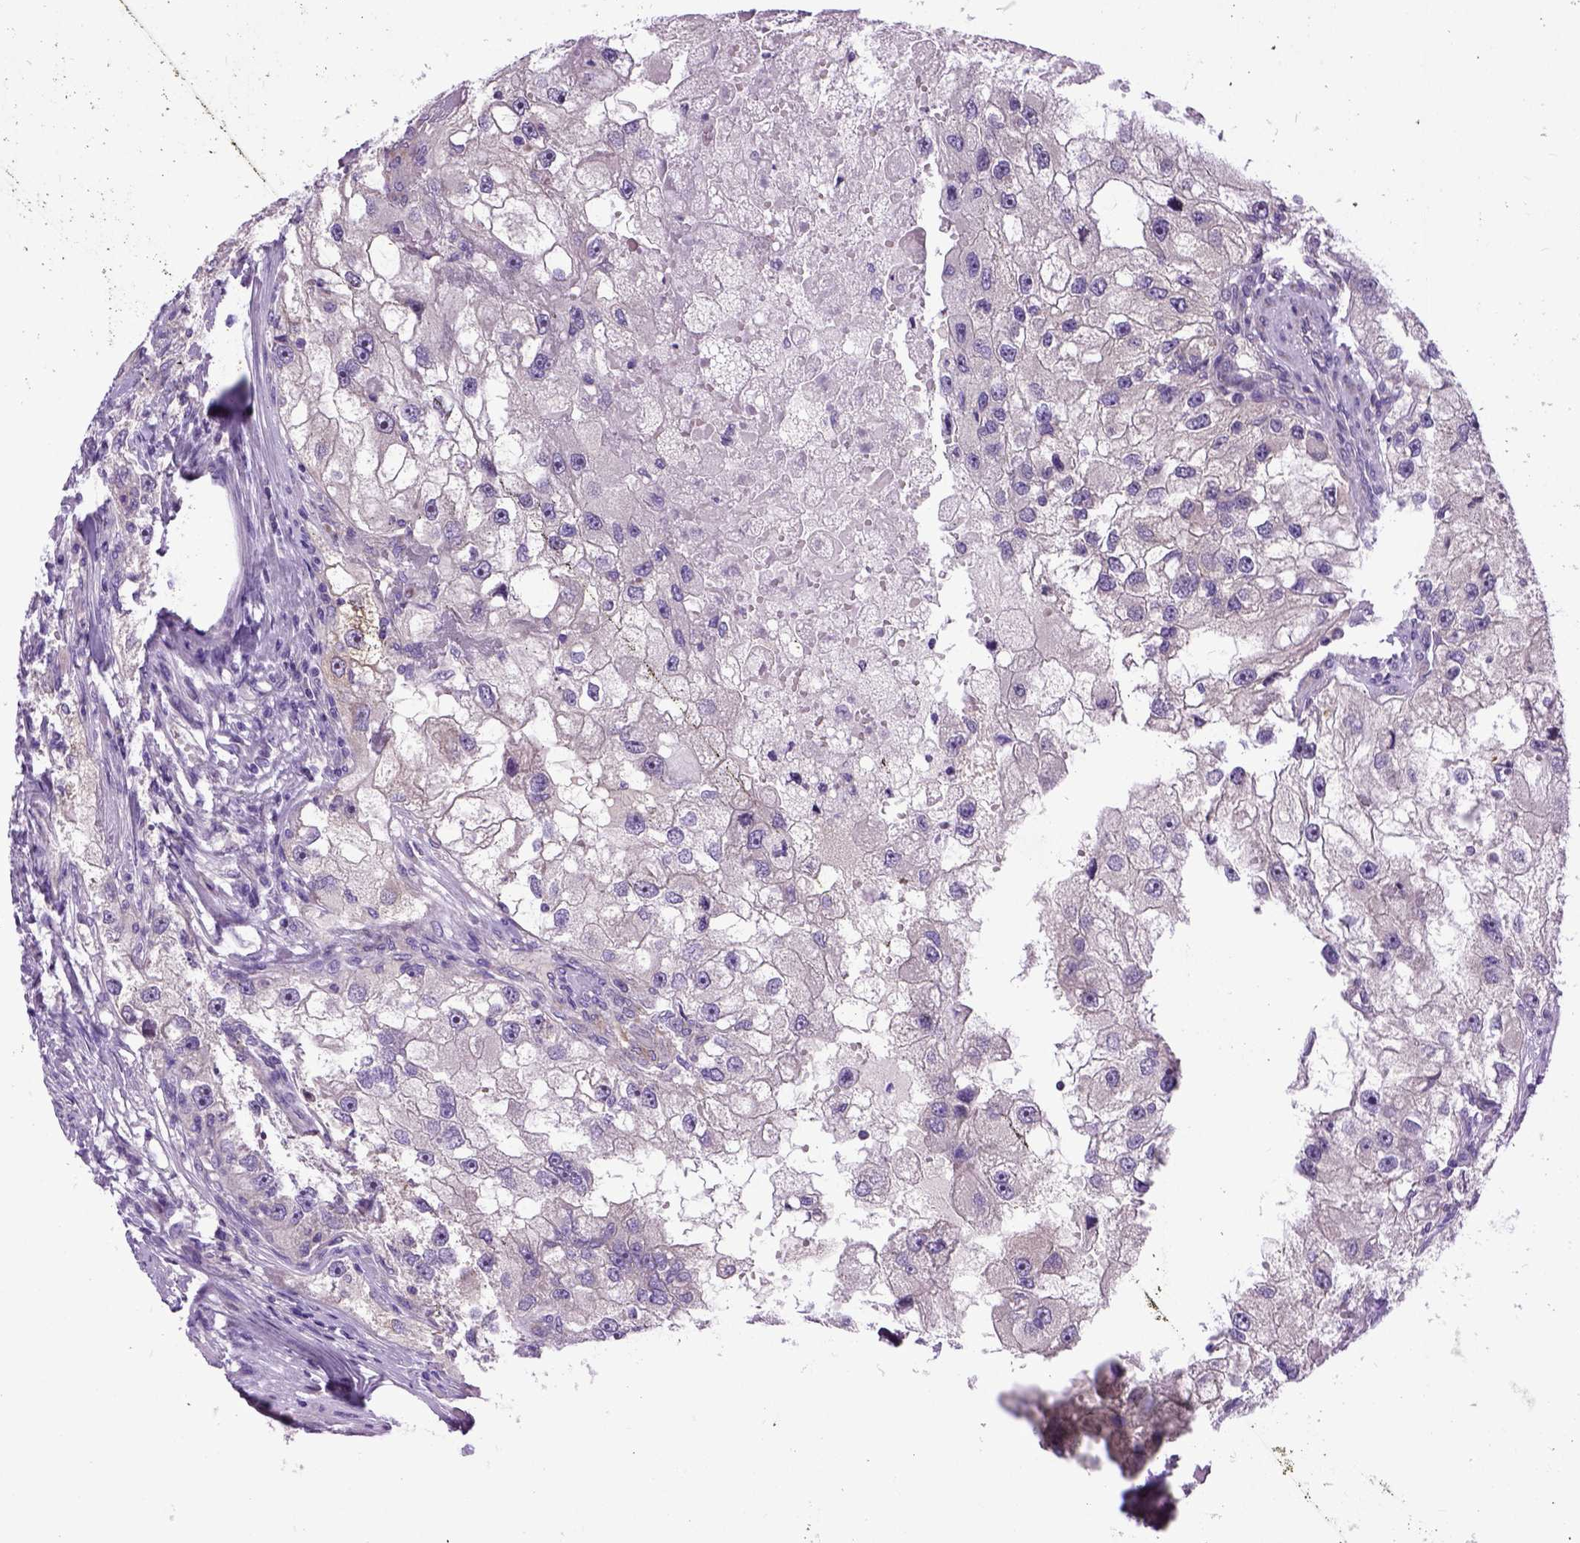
{"staining": {"intensity": "negative", "quantity": "none", "location": "none"}, "tissue": "renal cancer", "cell_type": "Tumor cells", "image_type": "cancer", "snomed": [{"axis": "morphology", "description": "Adenocarcinoma, NOS"}, {"axis": "topography", "description": "Kidney"}], "caption": "Immunohistochemical staining of renal cancer exhibits no significant positivity in tumor cells. Brightfield microscopy of IHC stained with DAB (brown) and hematoxylin (blue), captured at high magnification.", "gene": "NEK5", "patient": {"sex": "male", "age": 63}}